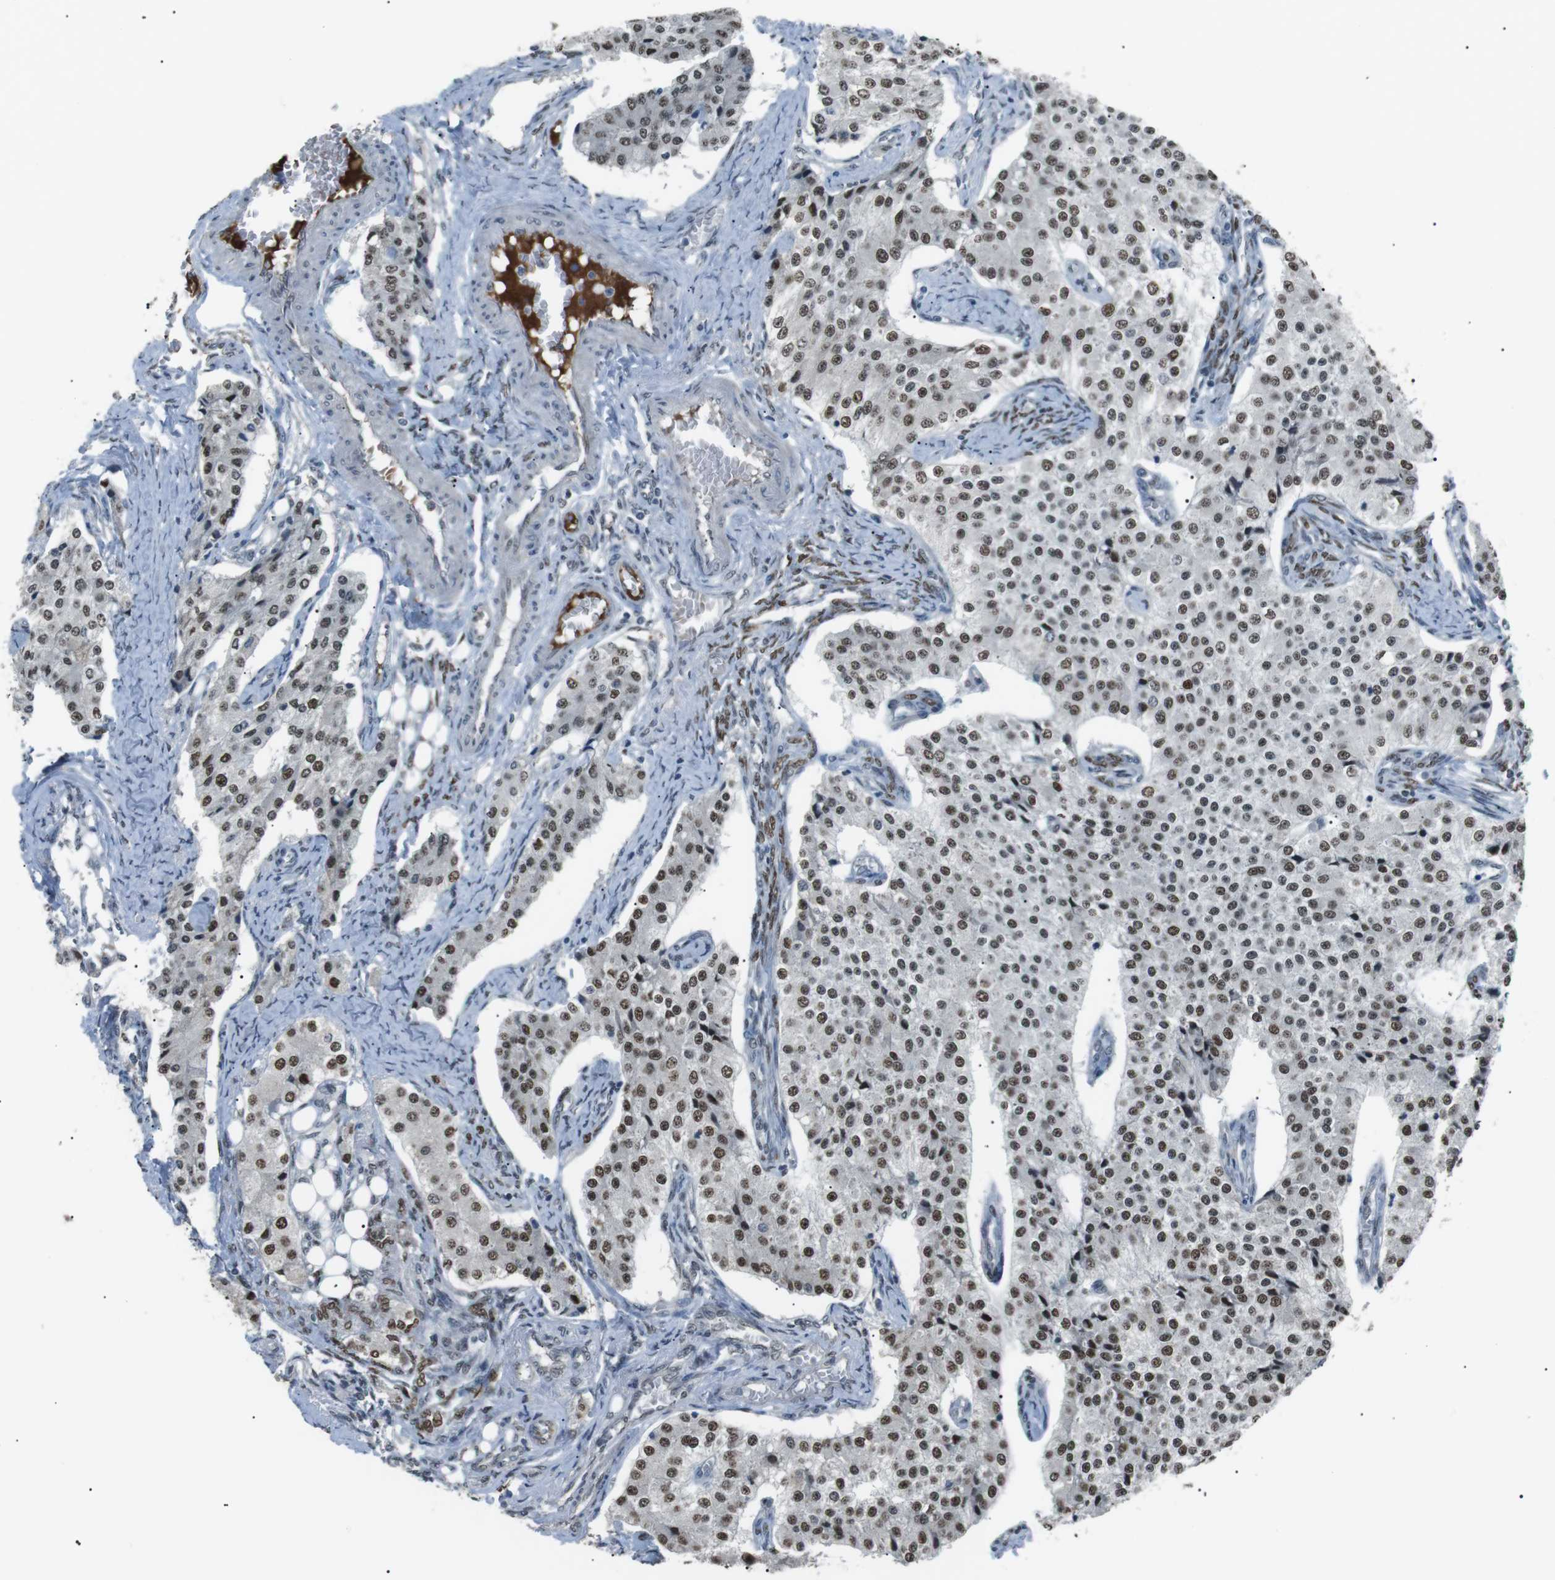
{"staining": {"intensity": "weak", "quantity": ">75%", "location": "nuclear"}, "tissue": "carcinoid", "cell_type": "Tumor cells", "image_type": "cancer", "snomed": [{"axis": "morphology", "description": "Carcinoid, malignant, NOS"}, {"axis": "topography", "description": "Colon"}], "caption": "Tumor cells exhibit weak nuclear expression in approximately >75% of cells in malignant carcinoid. The staining was performed using DAB (3,3'-diaminobenzidine) to visualize the protein expression in brown, while the nuclei were stained in blue with hematoxylin (Magnification: 20x).", "gene": "SRPK2", "patient": {"sex": "female", "age": 52}}